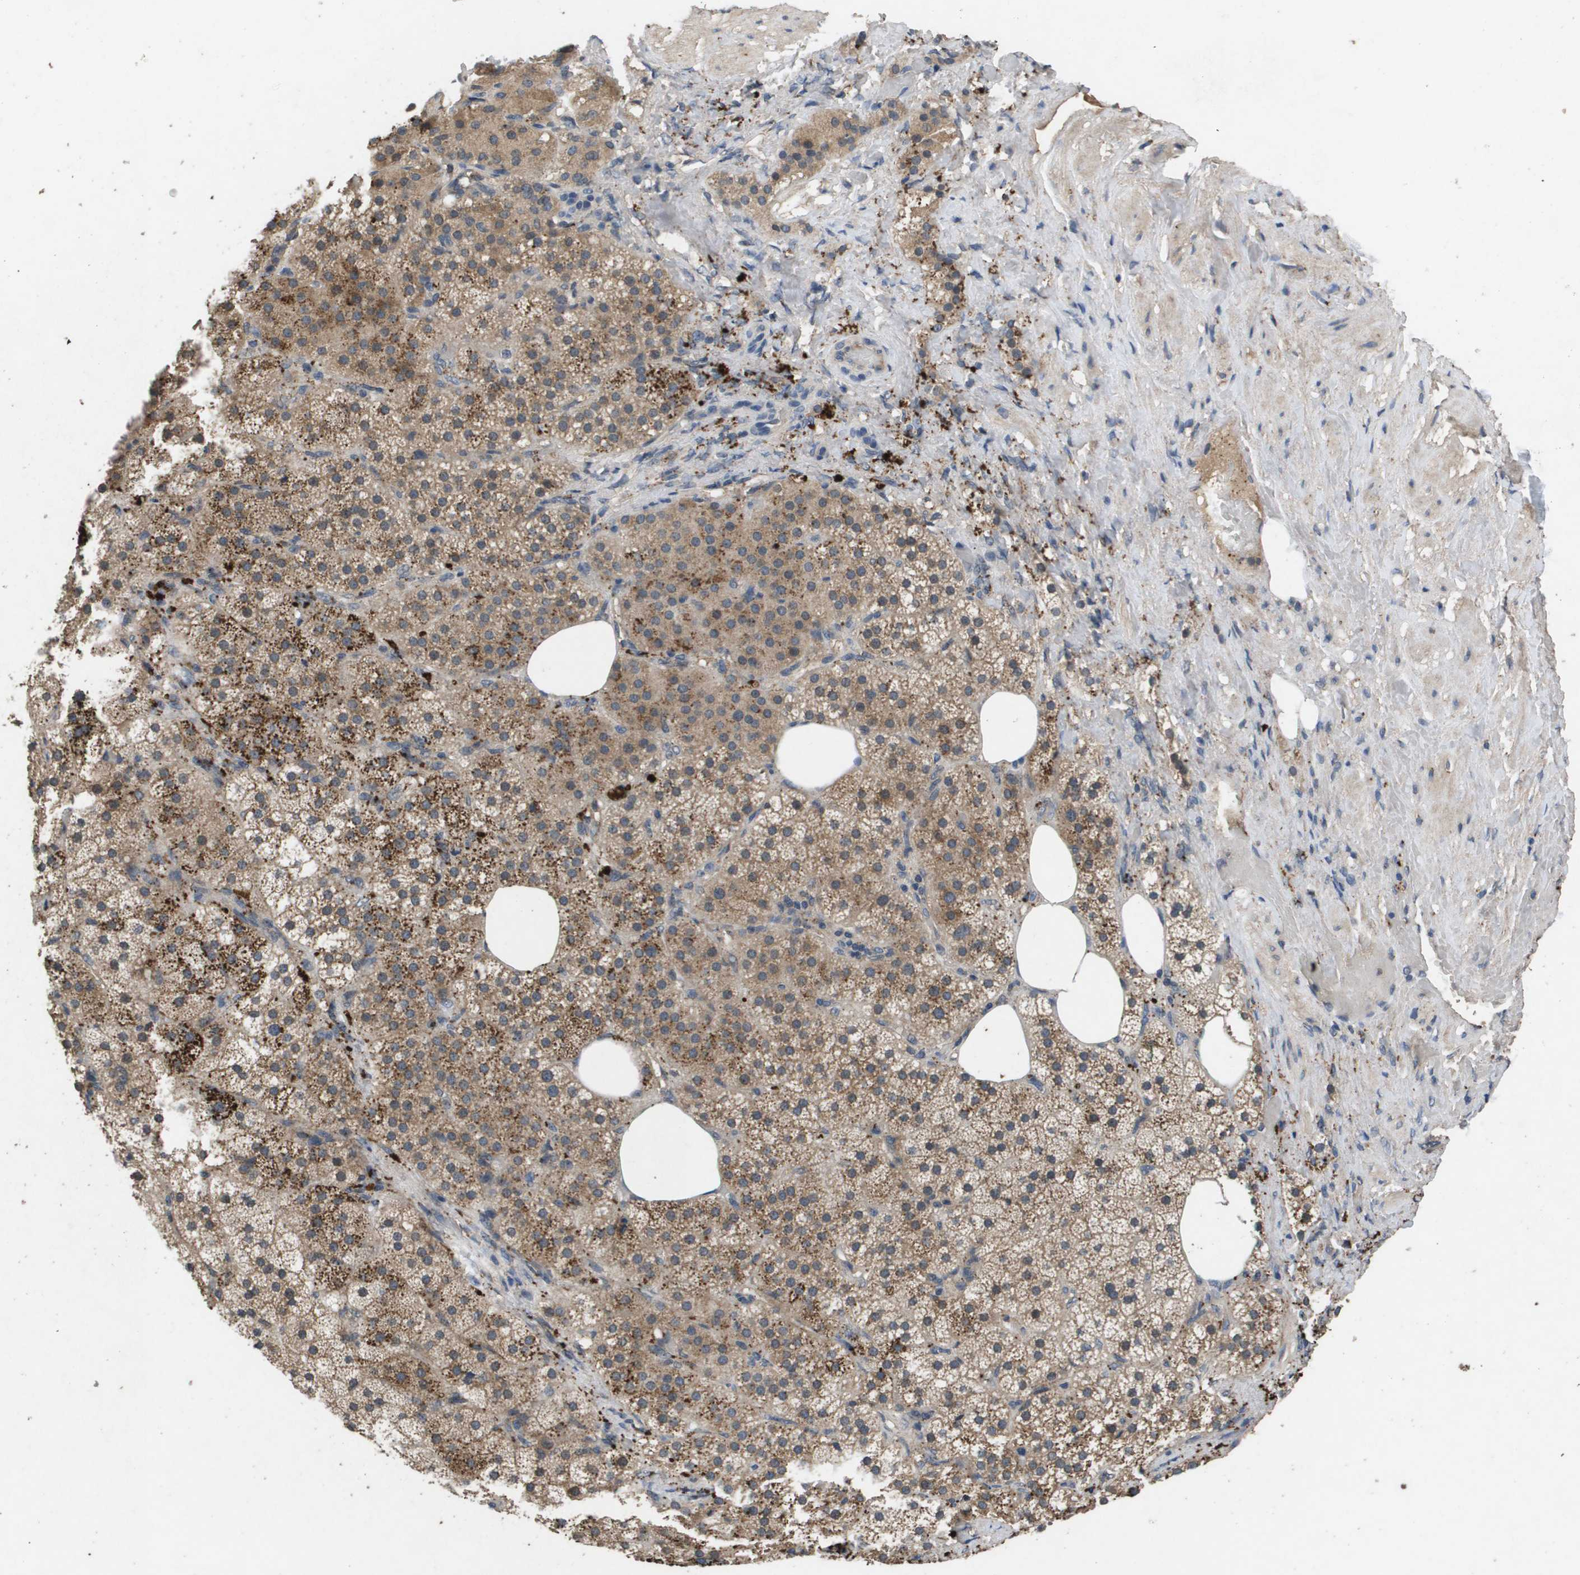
{"staining": {"intensity": "strong", "quantity": ">75%", "location": "cytoplasmic/membranous"}, "tissue": "adrenal gland", "cell_type": "Glandular cells", "image_type": "normal", "snomed": [{"axis": "morphology", "description": "Normal tissue, NOS"}, {"axis": "topography", "description": "Adrenal gland"}], "caption": "Protein expression analysis of unremarkable adrenal gland displays strong cytoplasmic/membranous expression in about >75% of glandular cells. The staining is performed using DAB brown chromogen to label protein expression. The nuclei are counter-stained blue using hematoxylin.", "gene": "PROC", "patient": {"sex": "female", "age": 59}}